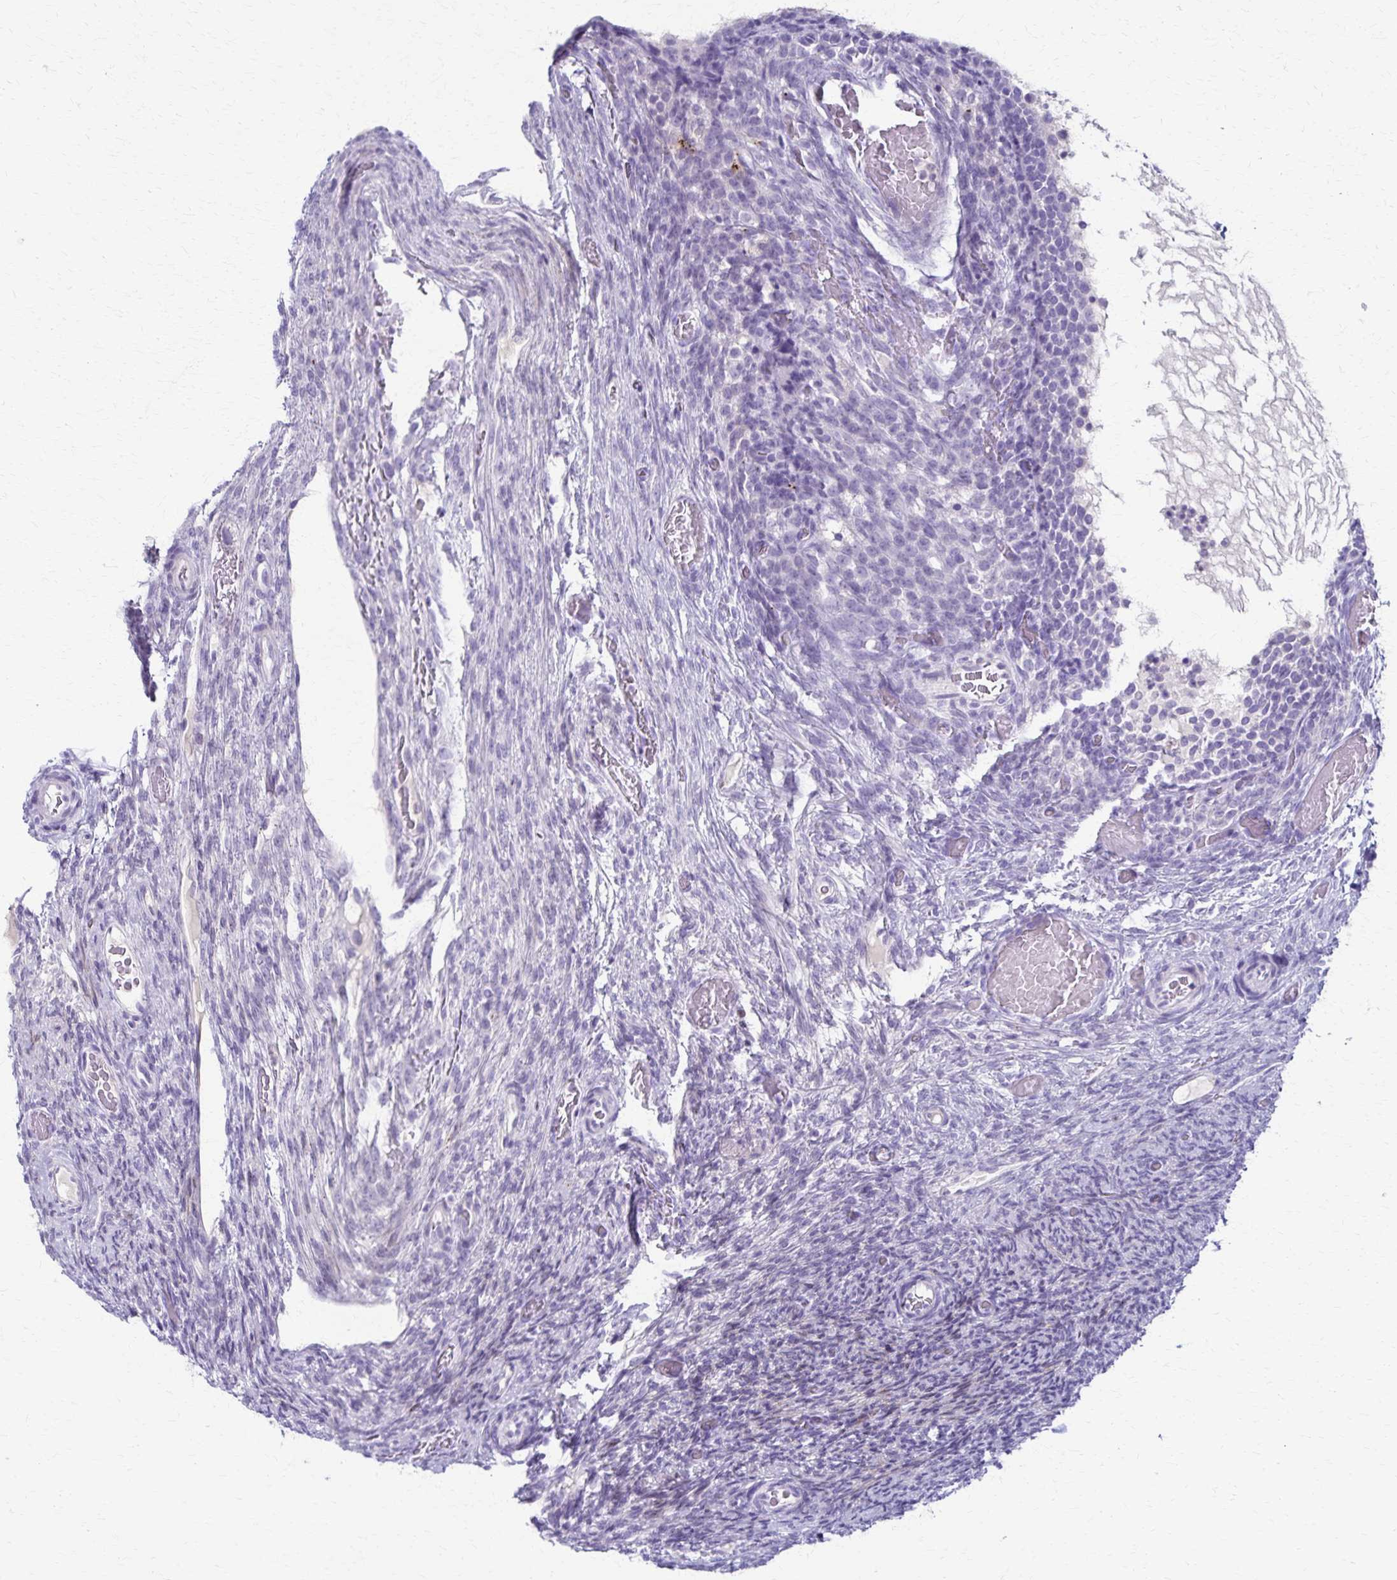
{"staining": {"intensity": "negative", "quantity": "none", "location": "none"}, "tissue": "ovary", "cell_type": "Follicle cells", "image_type": "normal", "snomed": [{"axis": "morphology", "description": "Normal tissue, NOS"}, {"axis": "topography", "description": "Ovary"}], "caption": "High power microscopy photomicrograph of an IHC histopathology image of unremarkable ovary, revealing no significant positivity in follicle cells. (Stains: DAB IHC with hematoxylin counter stain, Microscopy: brightfield microscopy at high magnification).", "gene": "TMEM60", "patient": {"sex": "female", "age": 34}}